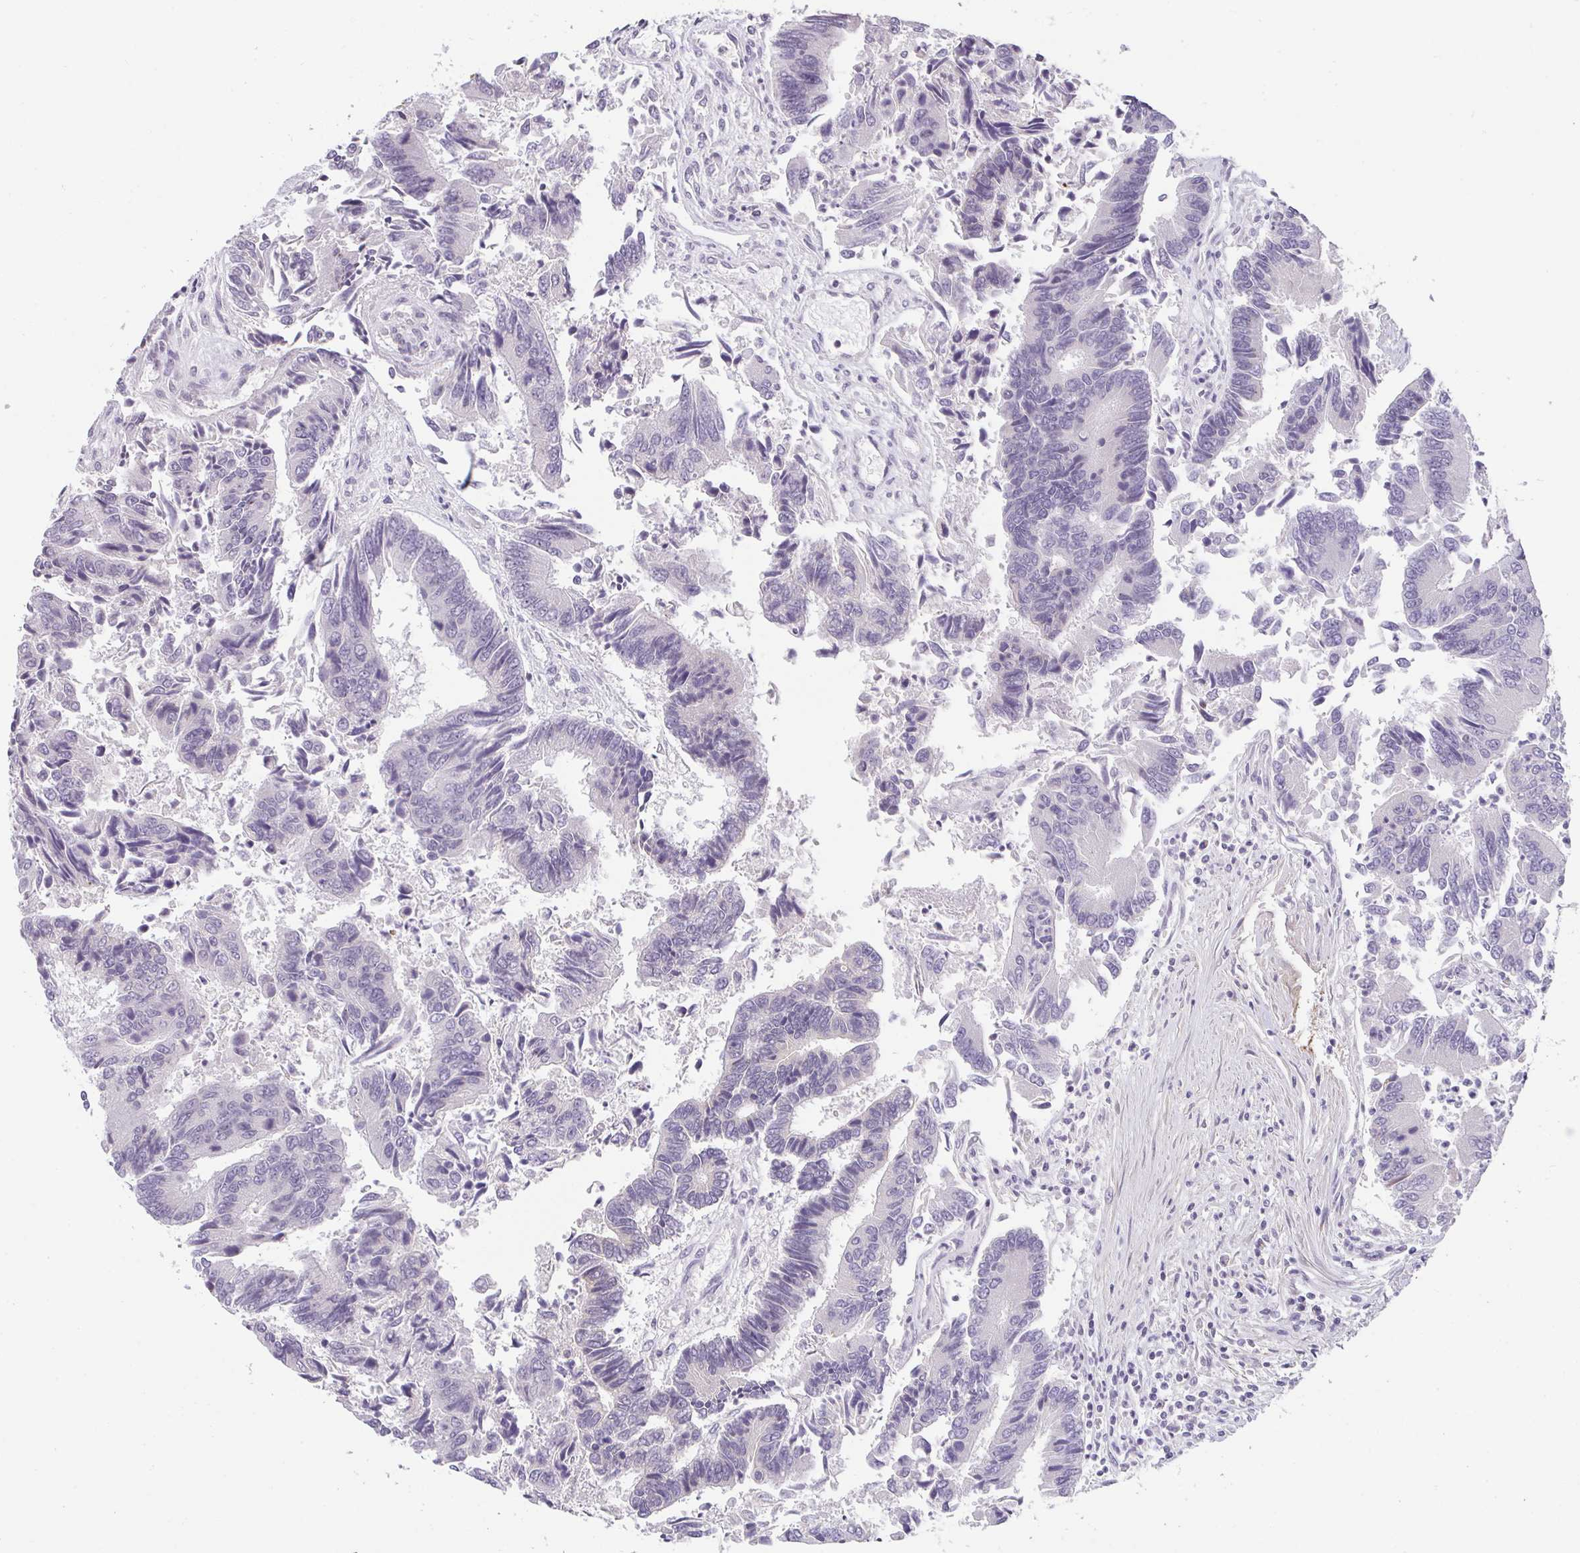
{"staining": {"intensity": "negative", "quantity": "none", "location": "none"}, "tissue": "colorectal cancer", "cell_type": "Tumor cells", "image_type": "cancer", "snomed": [{"axis": "morphology", "description": "Adenocarcinoma, NOS"}, {"axis": "topography", "description": "Colon"}], "caption": "This is an immunohistochemistry (IHC) micrograph of colorectal cancer. There is no staining in tumor cells.", "gene": "CACNA1S", "patient": {"sex": "female", "age": 67}}